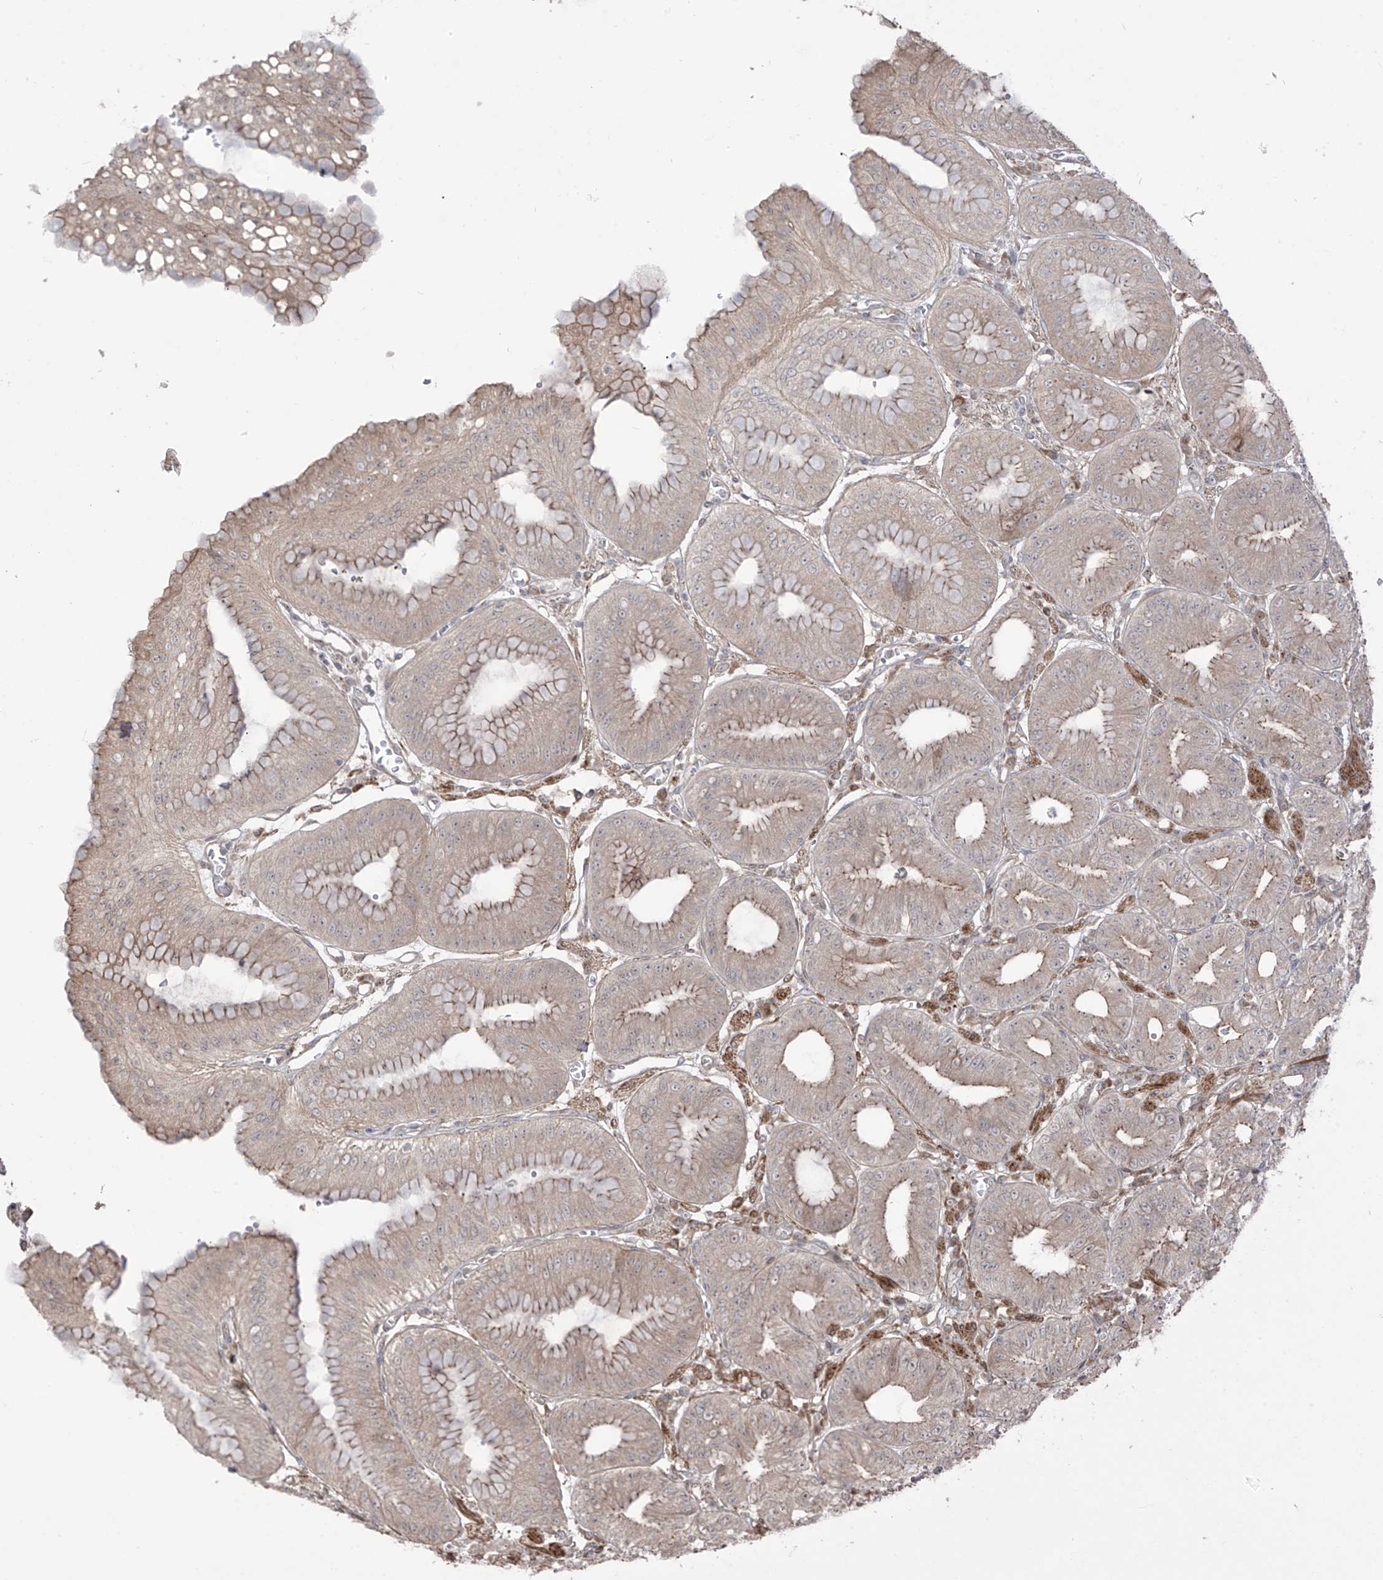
{"staining": {"intensity": "moderate", "quantity": "25%-75%", "location": "cytoplasmic/membranous"}, "tissue": "stomach", "cell_type": "Glandular cells", "image_type": "normal", "snomed": [{"axis": "morphology", "description": "Normal tissue, NOS"}, {"axis": "topography", "description": "Stomach, lower"}], "caption": "Protein staining displays moderate cytoplasmic/membranous staining in approximately 25%-75% of glandular cells in unremarkable stomach.", "gene": "LRRC74A", "patient": {"sex": "male", "age": 71}}